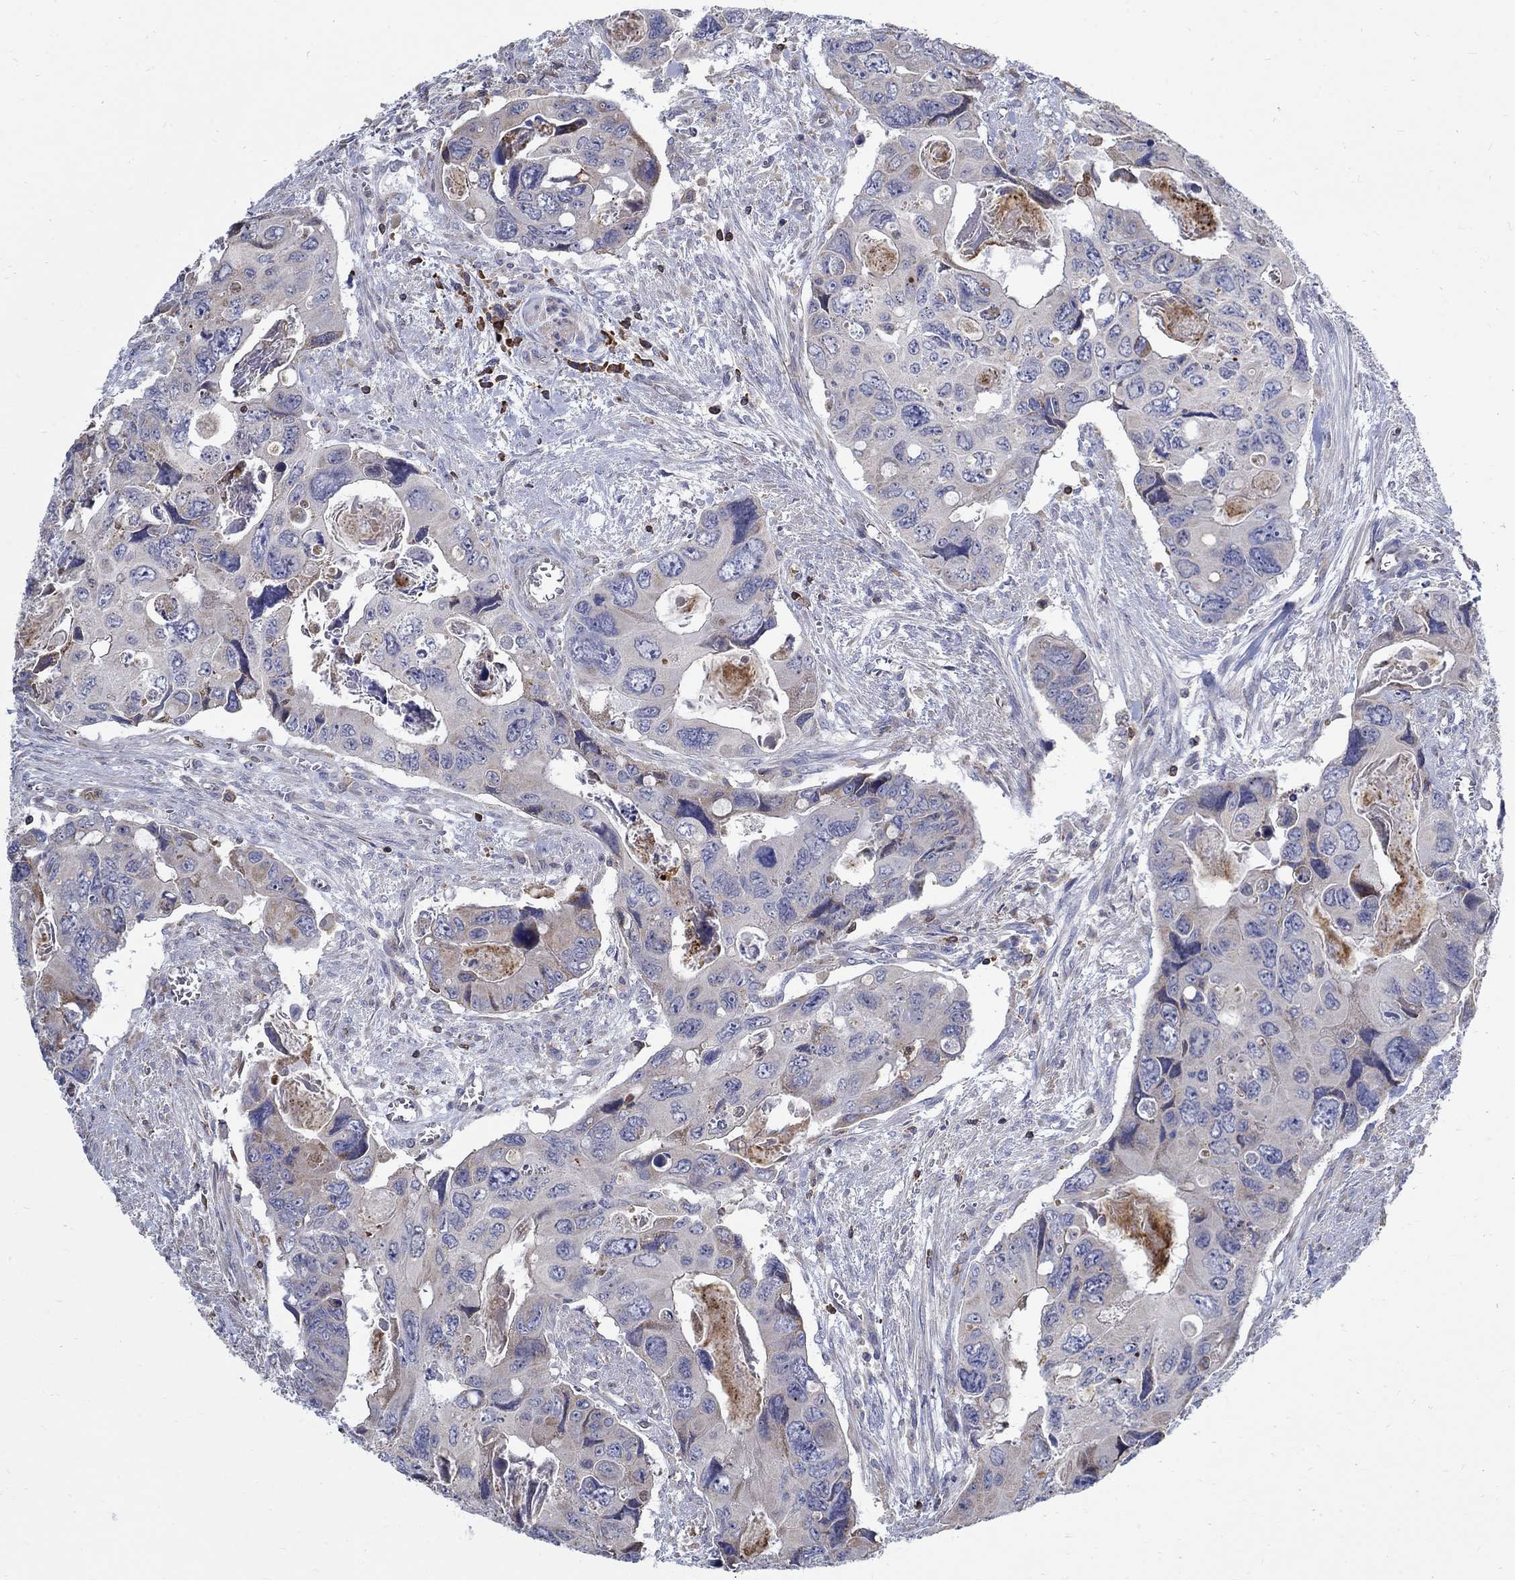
{"staining": {"intensity": "weak", "quantity": "<25%", "location": "cytoplasmic/membranous"}, "tissue": "colorectal cancer", "cell_type": "Tumor cells", "image_type": "cancer", "snomed": [{"axis": "morphology", "description": "Adenocarcinoma, NOS"}, {"axis": "topography", "description": "Rectum"}], "caption": "Immunohistochemistry (IHC) of colorectal adenocarcinoma demonstrates no positivity in tumor cells.", "gene": "AGAP2", "patient": {"sex": "male", "age": 62}}